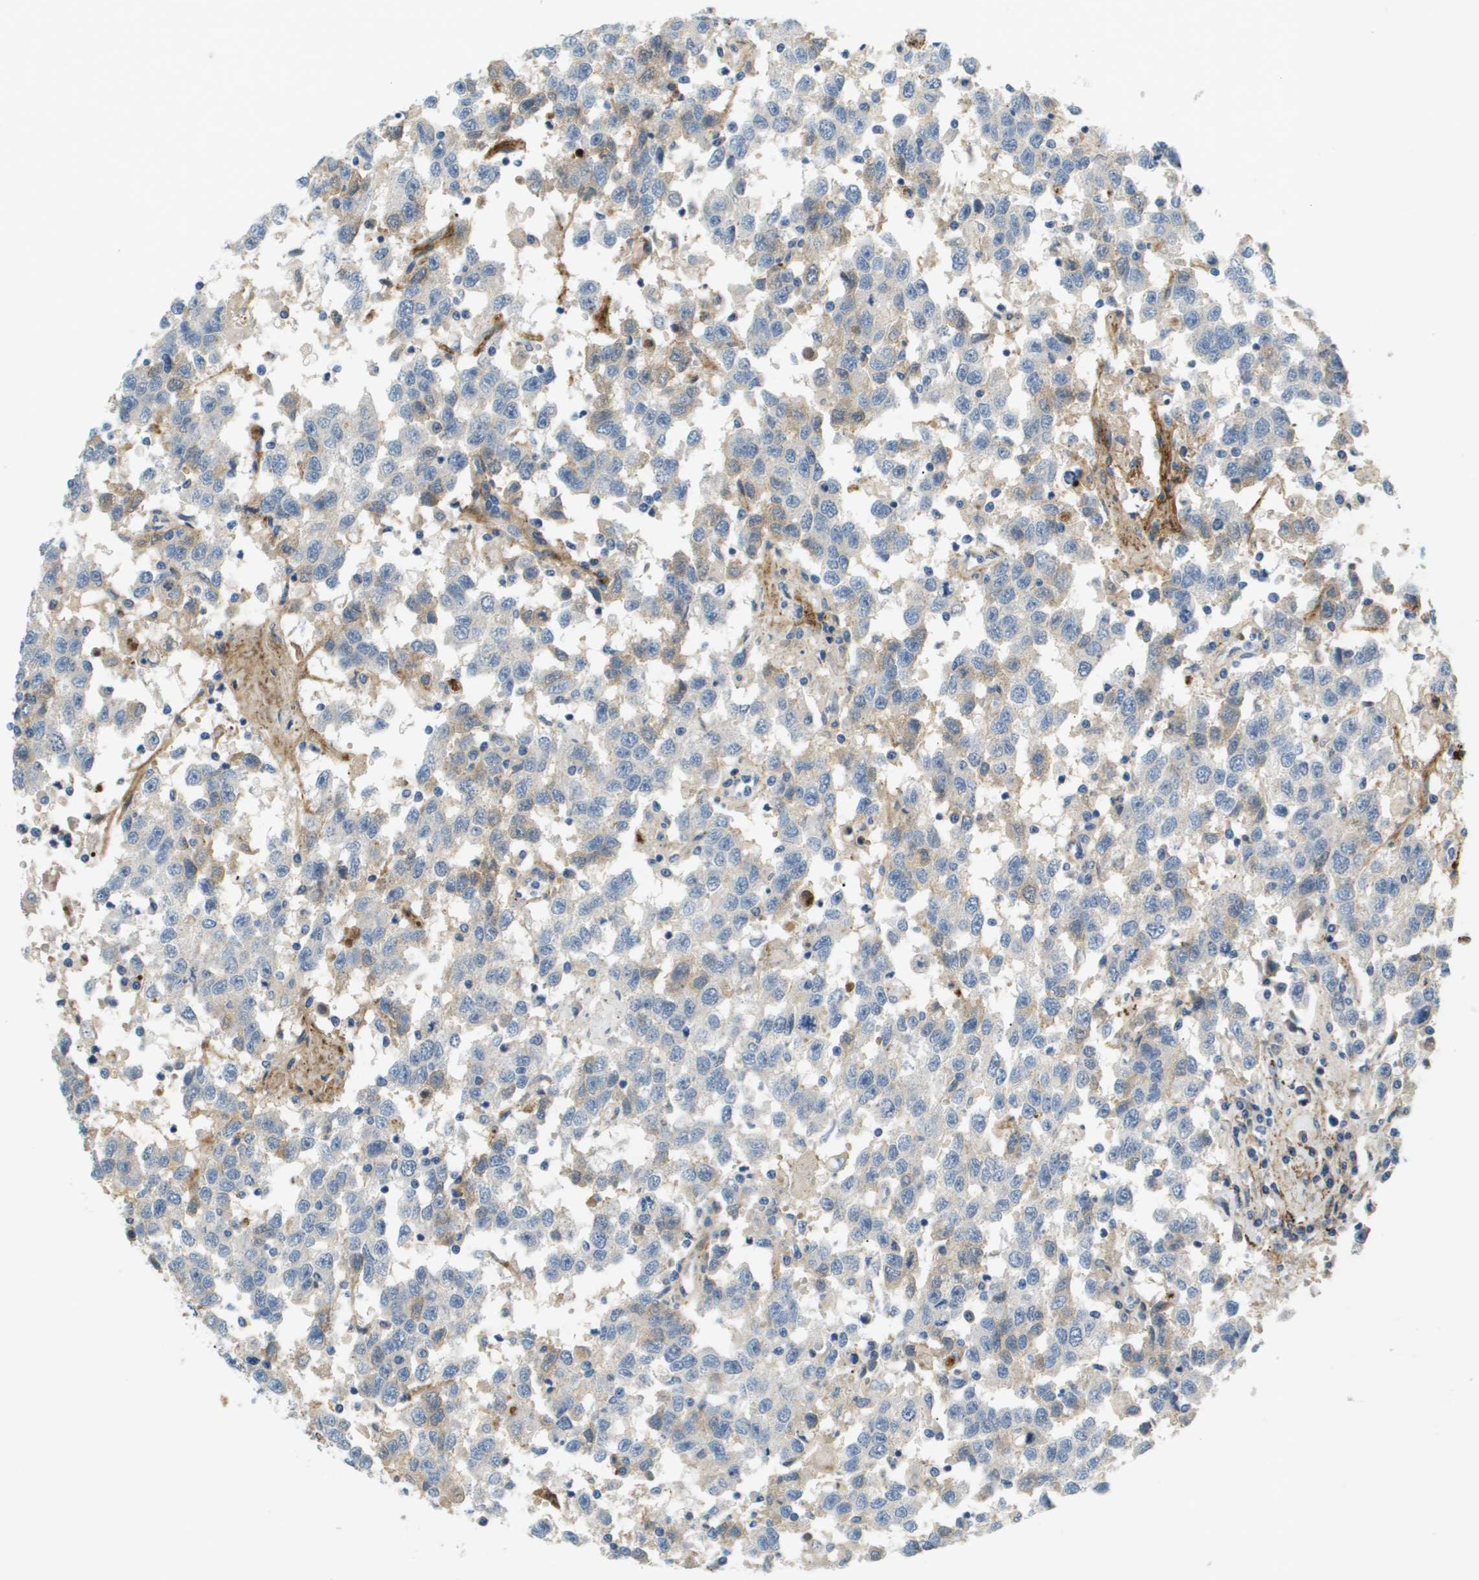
{"staining": {"intensity": "weak", "quantity": "<25%", "location": "cytoplasmic/membranous"}, "tissue": "testis cancer", "cell_type": "Tumor cells", "image_type": "cancer", "snomed": [{"axis": "morphology", "description": "Seminoma, NOS"}, {"axis": "topography", "description": "Testis"}], "caption": "Photomicrograph shows no protein positivity in tumor cells of testis seminoma tissue.", "gene": "VTN", "patient": {"sex": "male", "age": 41}}